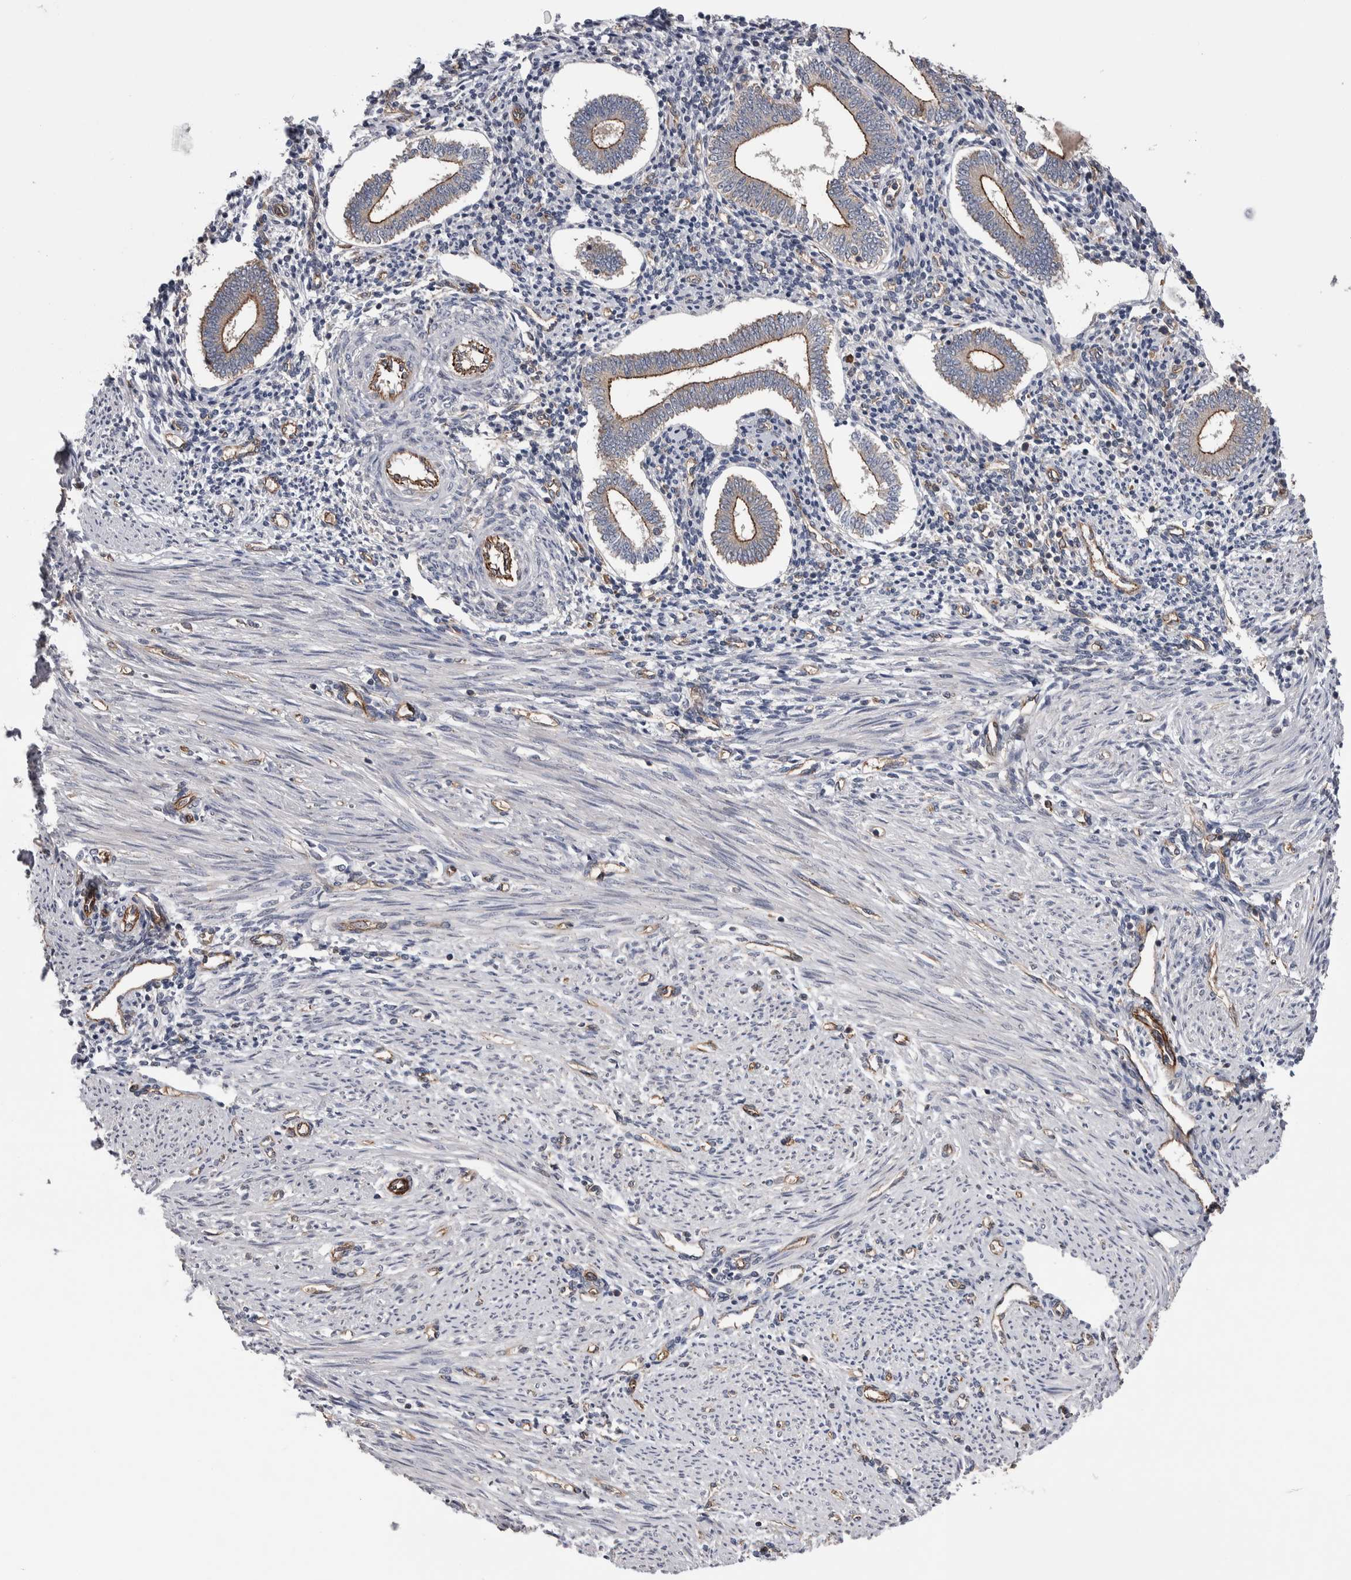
{"staining": {"intensity": "weak", "quantity": "<25%", "location": "cytoplasmic/membranous"}, "tissue": "endometrium", "cell_type": "Cells in endometrial stroma", "image_type": "normal", "snomed": [{"axis": "morphology", "description": "Normal tissue, NOS"}, {"axis": "topography", "description": "Endometrium"}], "caption": "DAB (3,3'-diaminobenzidine) immunohistochemical staining of normal endometrium reveals no significant expression in cells in endometrial stroma.", "gene": "LIMA1", "patient": {"sex": "female", "age": 42}}